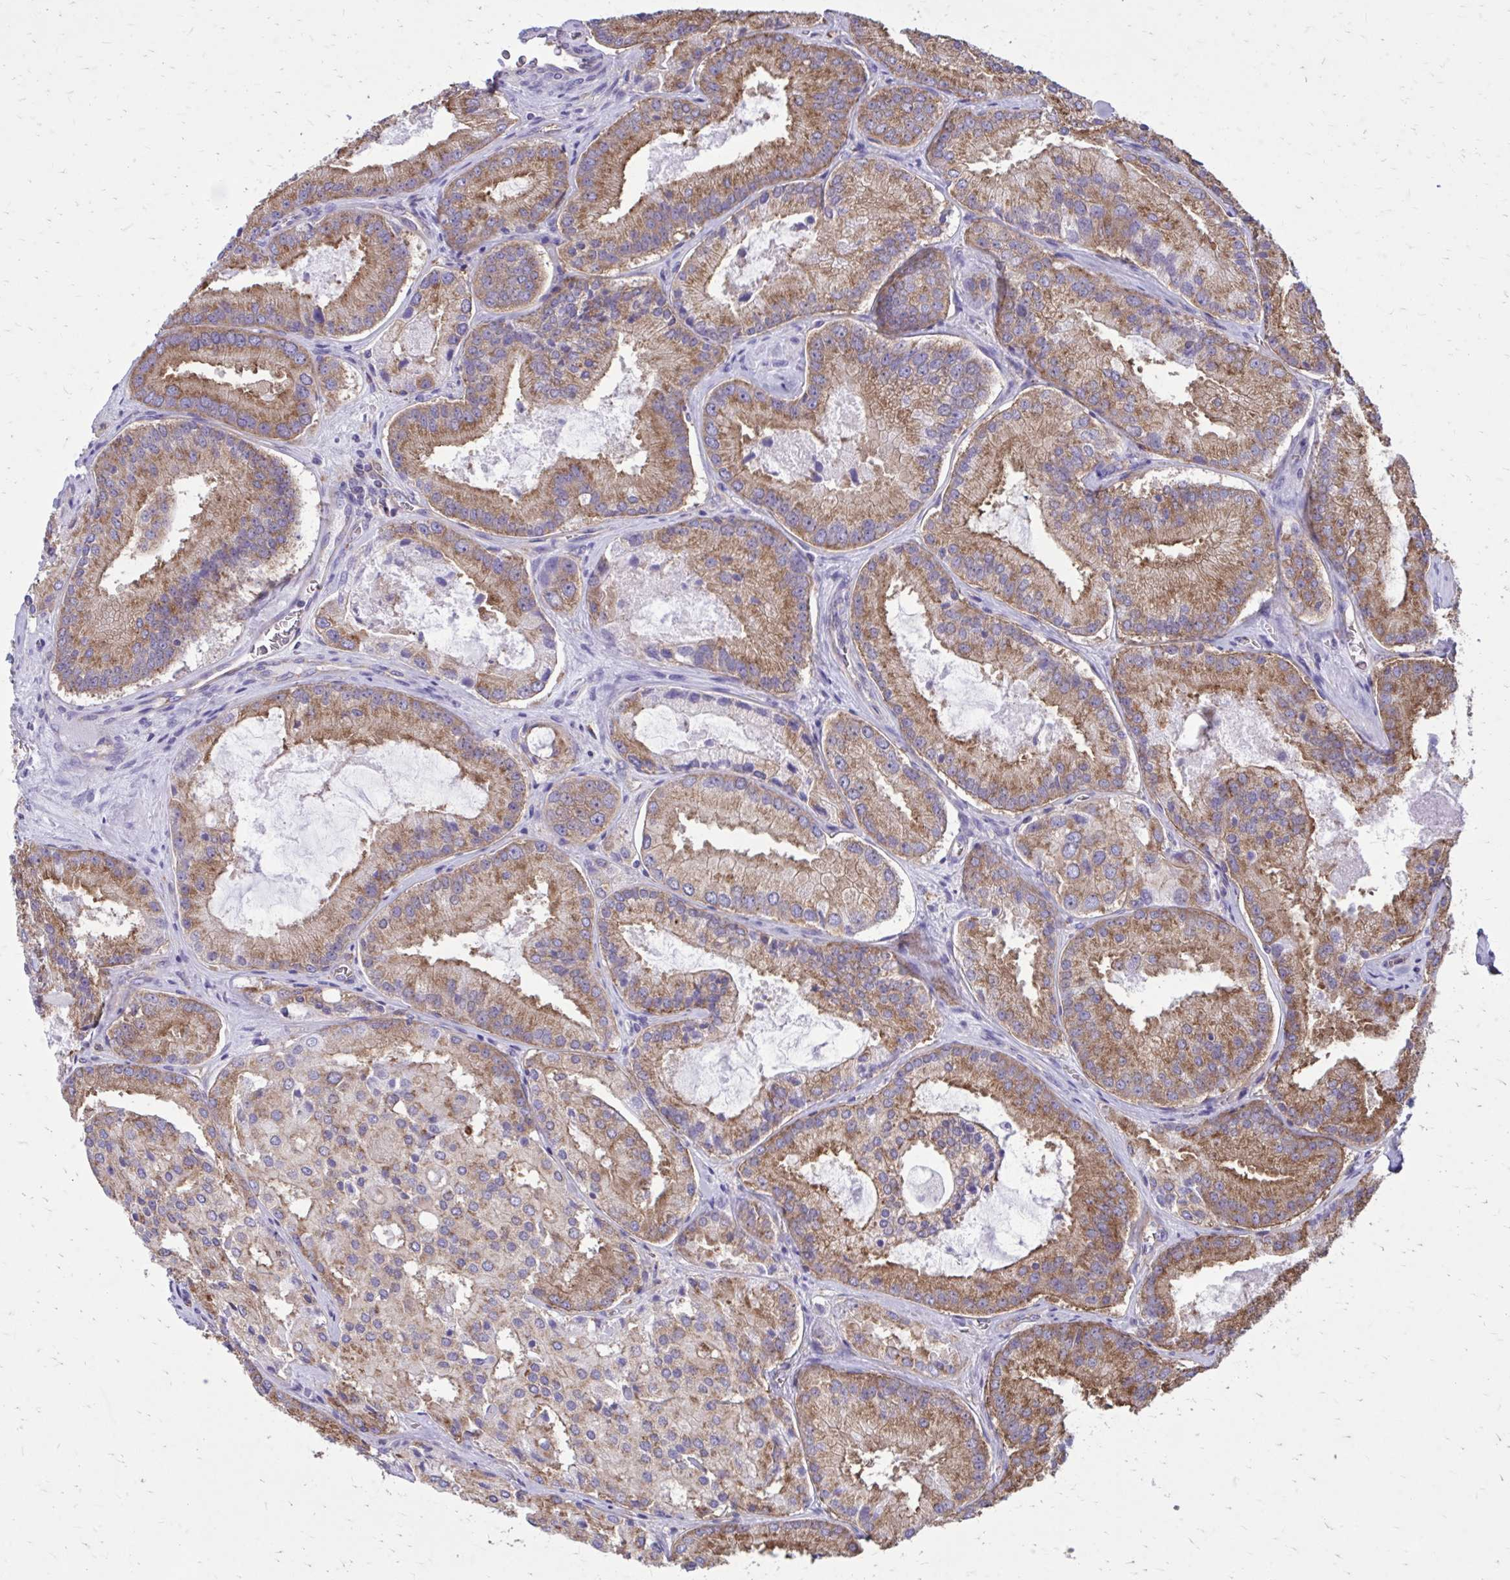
{"staining": {"intensity": "moderate", "quantity": ">75%", "location": "cytoplasmic/membranous"}, "tissue": "prostate cancer", "cell_type": "Tumor cells", "image_type": "cancer", "snomed": [{"axis": "morphology", "description": "Adenocarcinoma, High grade"}, {"axis": "topography", "description": "Prostate"}], "caption": "Prostate adenocarcinoma (high-grade) was stained to show a protein in brown. There is medium levels of moderate cytoplasmic/membranous expression in about >75% of tumor cells.", "gene": "CLTA", "patient": {"sex": "male", "age": 73}}